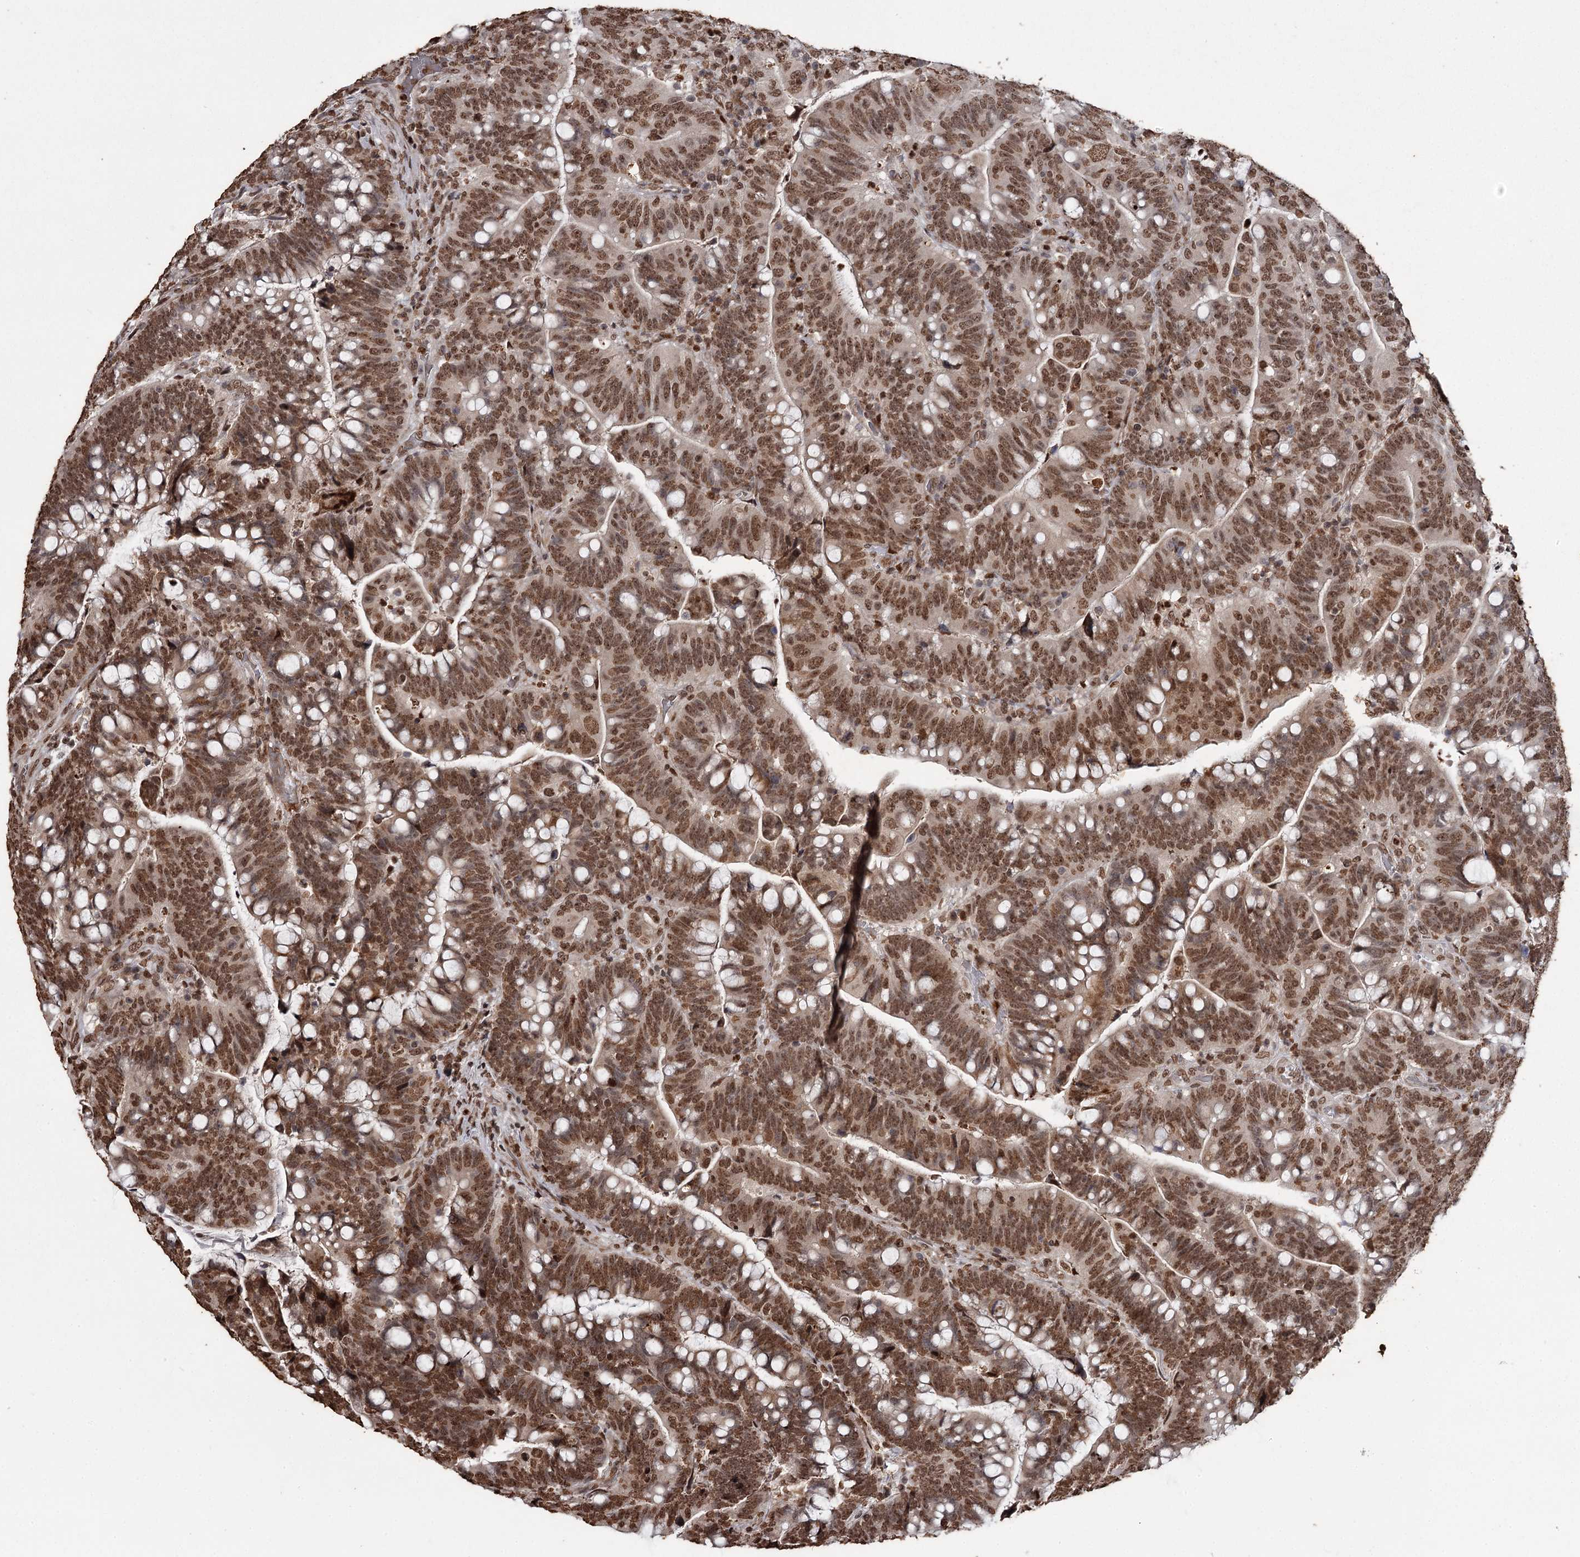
{"staining": {"intensity": "strong", "quantity": ">75%", "location": "nuclear"}, "tissue": "colorectal cancer", "cell_type": "Tumor cells", "image_type": "cancer", "snomed": [{"axis": "morphology", "description": "Normal tissue, NOS"}, {"axis": "morphology", "description": "Adenocarcinoma, NOS"}, {"axis": "topography", "description": "Colon"}], "caption": "A high-resolution image shows immunohistochemistry staining of colorectal cancer (adenocarcinoma), which displays strong nuclear positivity in about >75% of tumor cells.", "gene": "THYN1", "patient": {"sex": "female", "age": 66}}